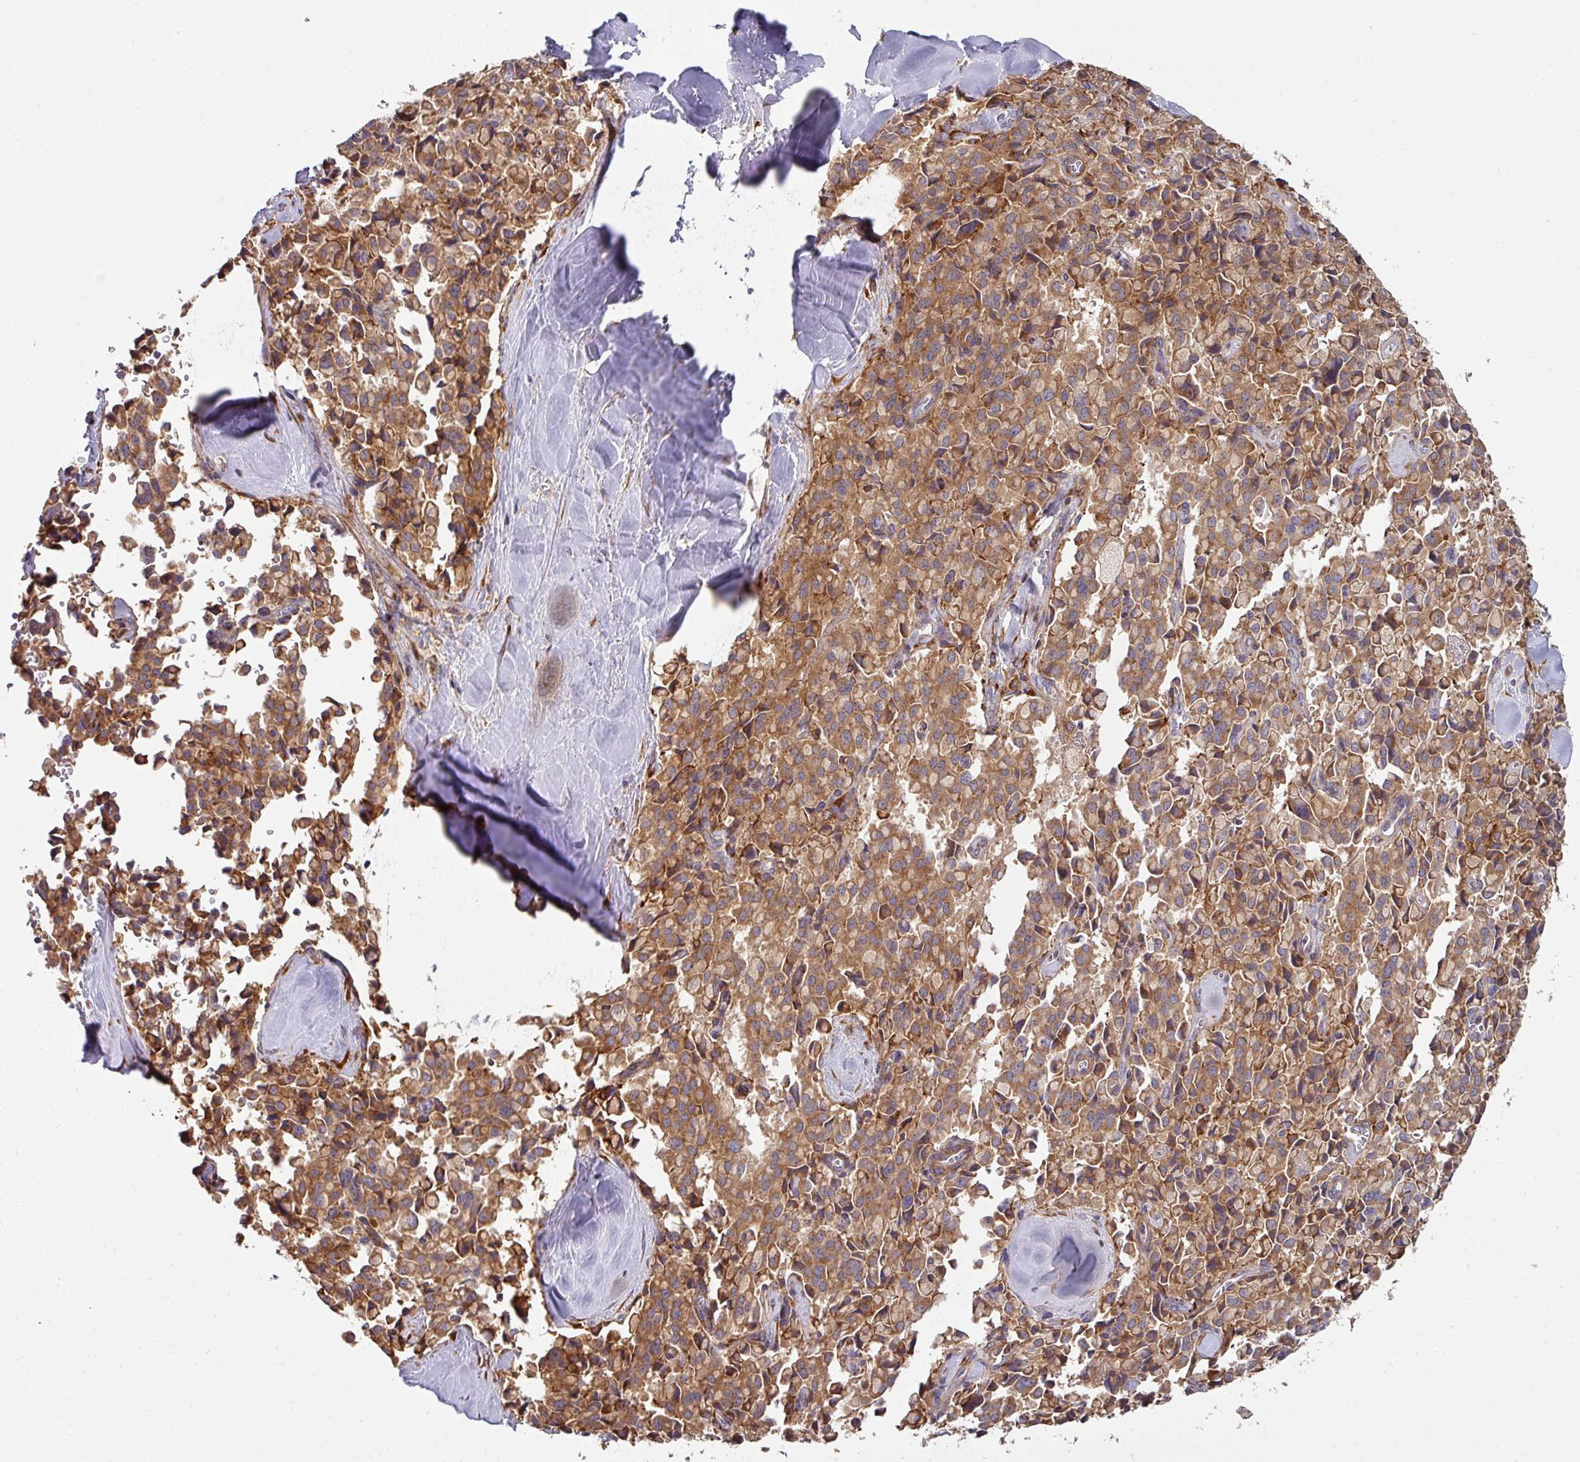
{"staining": {"intensity": "moderate", "quantity": ">75%", "location": "cytoplasmic/membranous"}, "tissue": "pancreatic cancer", "cell_type": "Tumor cells", "image_type": "cancer", "snomed": [{"axis": "morphology", "description": "Adenocarcinoma, NOS"}, {"axis": "topography", "description": "Pancreas"}], "caption": "Pancreatic cancer (adenocarcinoma) stained with DAB (3,3'-diaminobenzidine) immunohistochemistry reveals medium levels of moderate cytoplasmic/membranous expression in about >75% of tumor cells. The staining was performed using DAB (3,3'-diaminobenzidine), with brown indicating positive protein expression. Nuclei are stained blue with hematoxylin.", "gene": "ZNF268", "patient": {"sex": "male", "age": 65}}